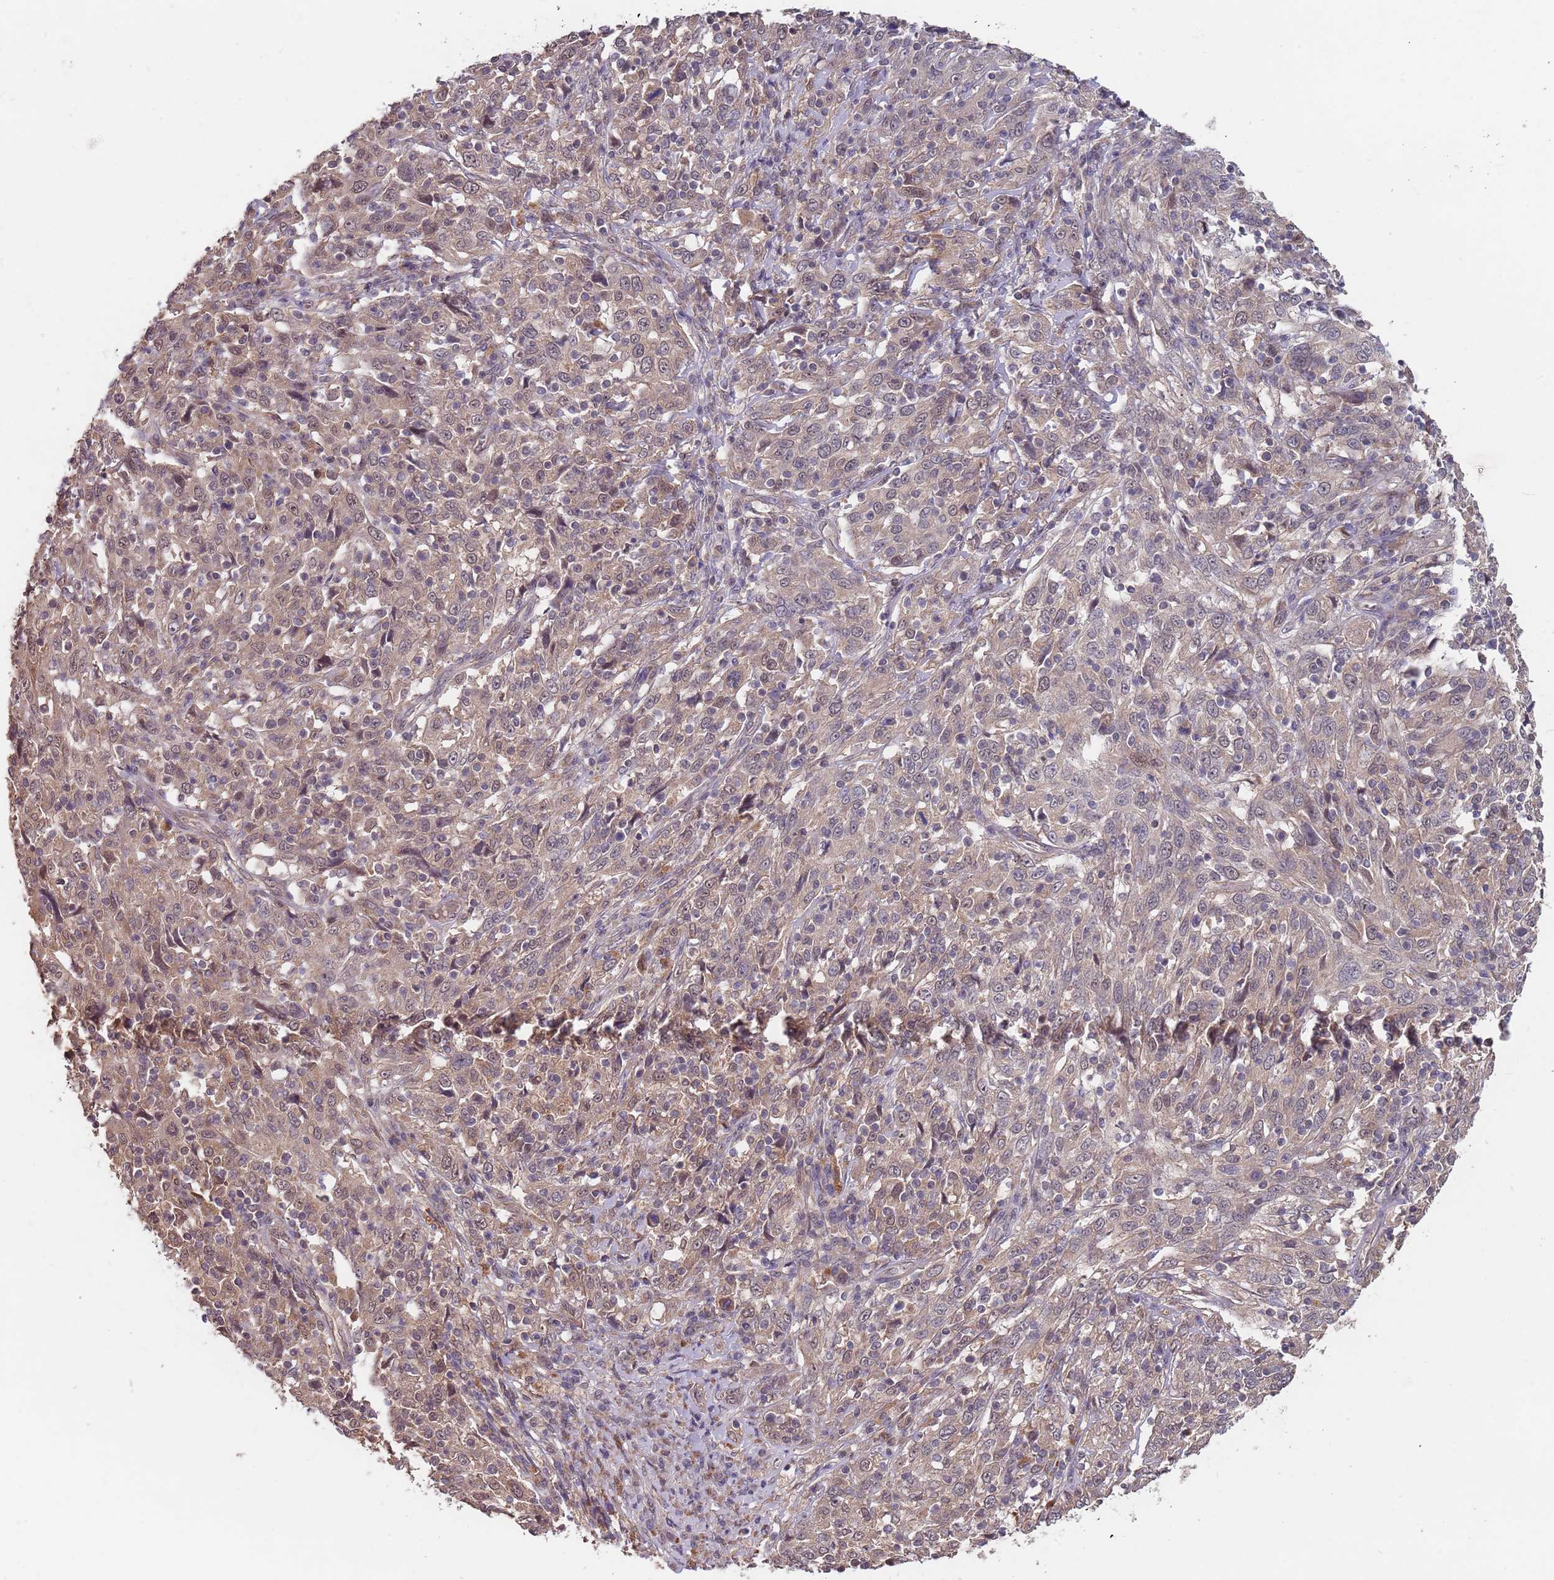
{"staining": {"intensity": "weak", "quantity": ">75%", "location": "cytoplasmic/membranous,nuclear"}, "tissue": "cervical cancer", "cell_type": "Tumor cells", "image_type": "cancer", "snomed": [{"axis": "morphology", "description": "Squamous cell carcinoma, NOS"}, {"axis": "topography", "description": "Cervix"}], "caption": "Human cervical squamous cell carcinoma stained with a protein marker demonstrates weak staining in tumor cells.", "gene": "TMEM64", "patient": {"sex": "female", "age": 46}}